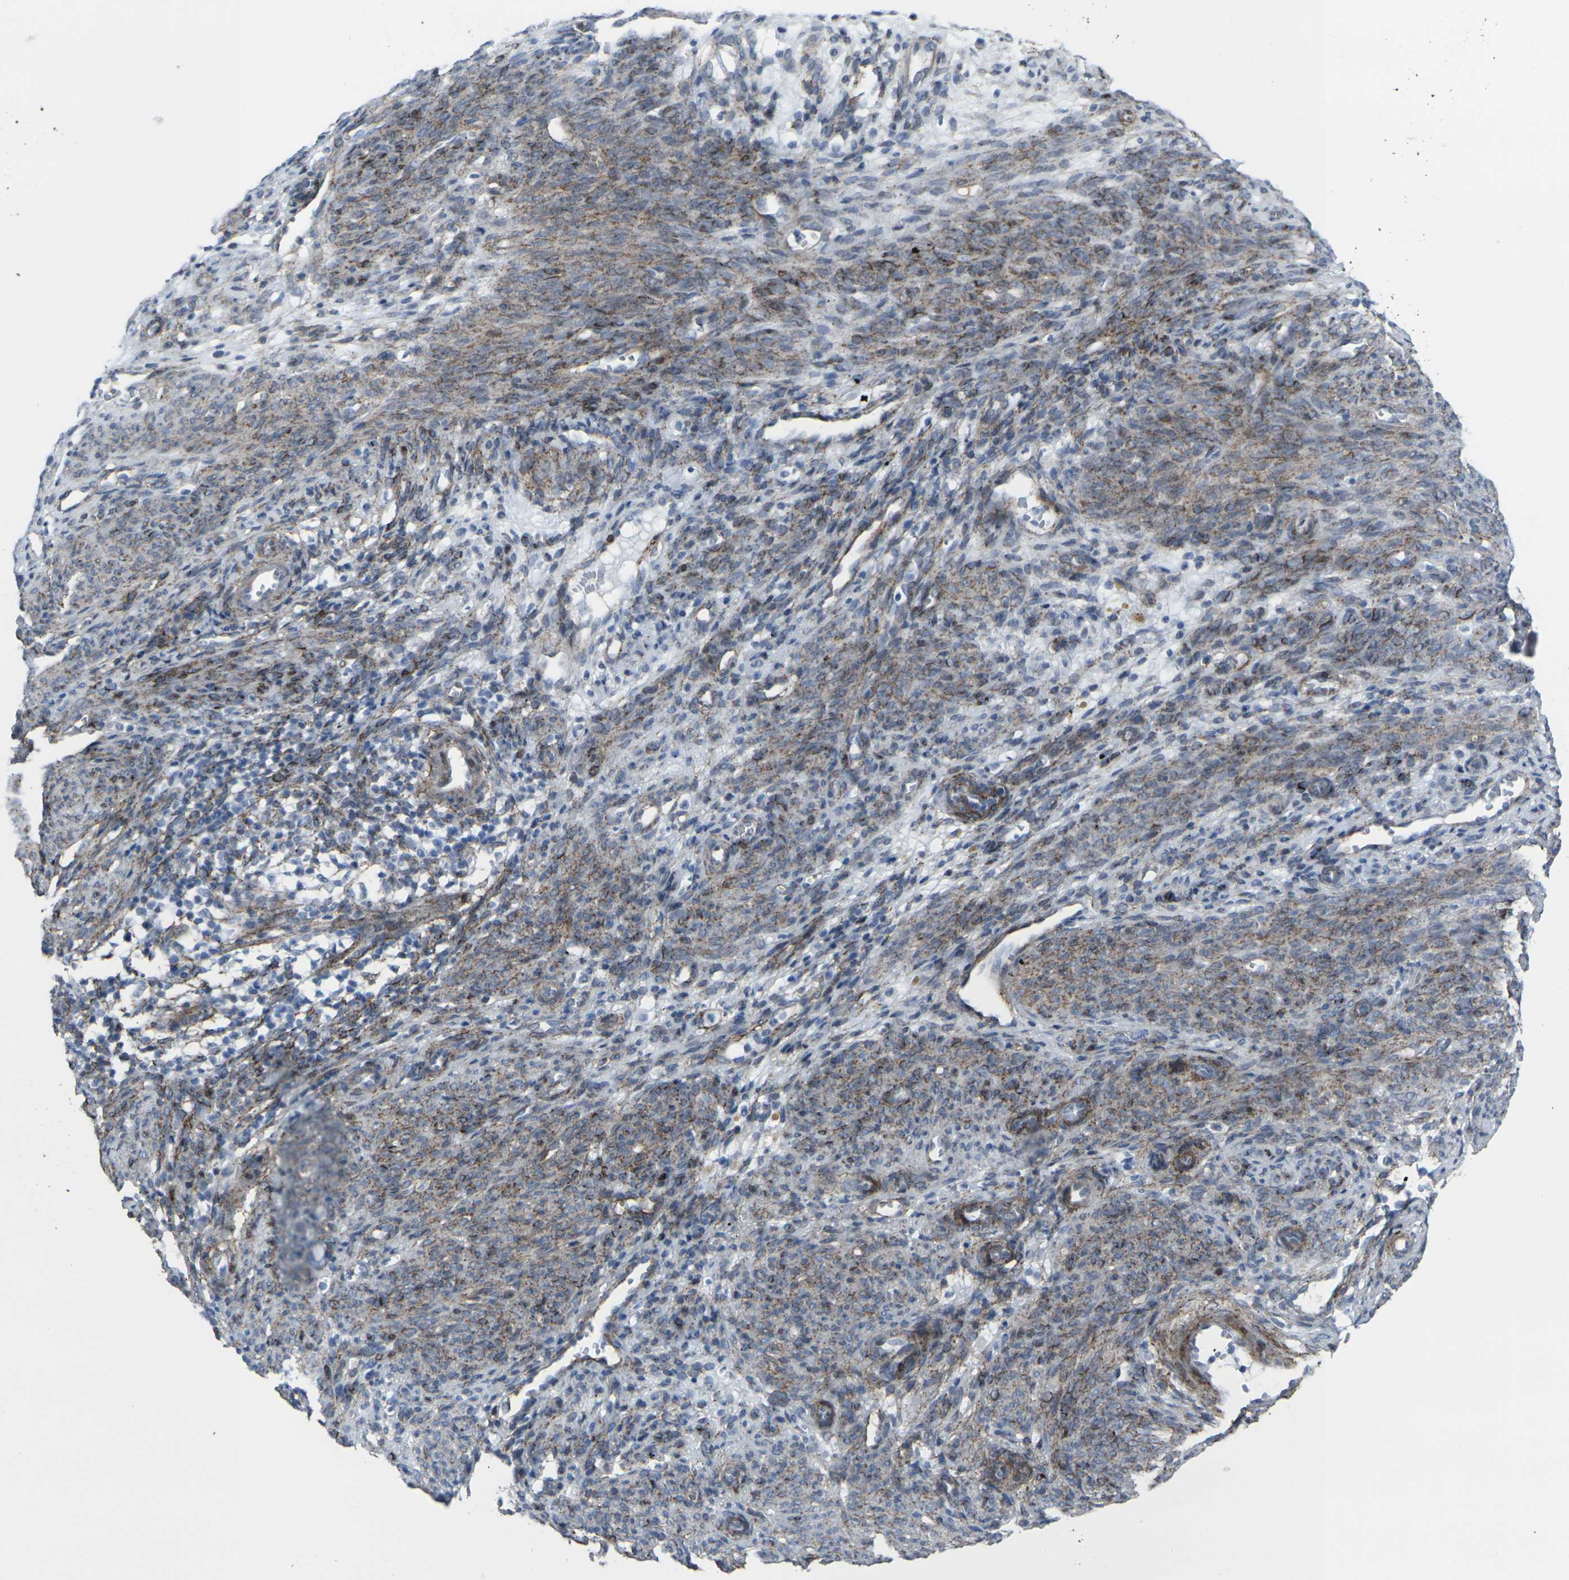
{"staining": {"intensity": "moderate", "quantity": "25%-75%", "location": "cytoplasmic/membranous"}, "tissue": "endometrium", "cell_type": "Cells in endometrial stroma", "image_type": "normal", "snomed": [{"axis": "morphology", "description": "Normal tissue, NOS"}, {"axis": "morphology", "description": "Adenocarcinoma, NOS"}, {"axis": "topography", "description": "Endometrium"}, {"axis": "topography", "description": "Ovary"}], "caption": "Protein expression by immunohistochemistry exhibits moderate cytoplasmic/membranous positivity in about 25%-75% of cells in endometrial stroma in normal endometrium.", "gene": "CDH11", "patient": {"sex": "female", "age": 68}}